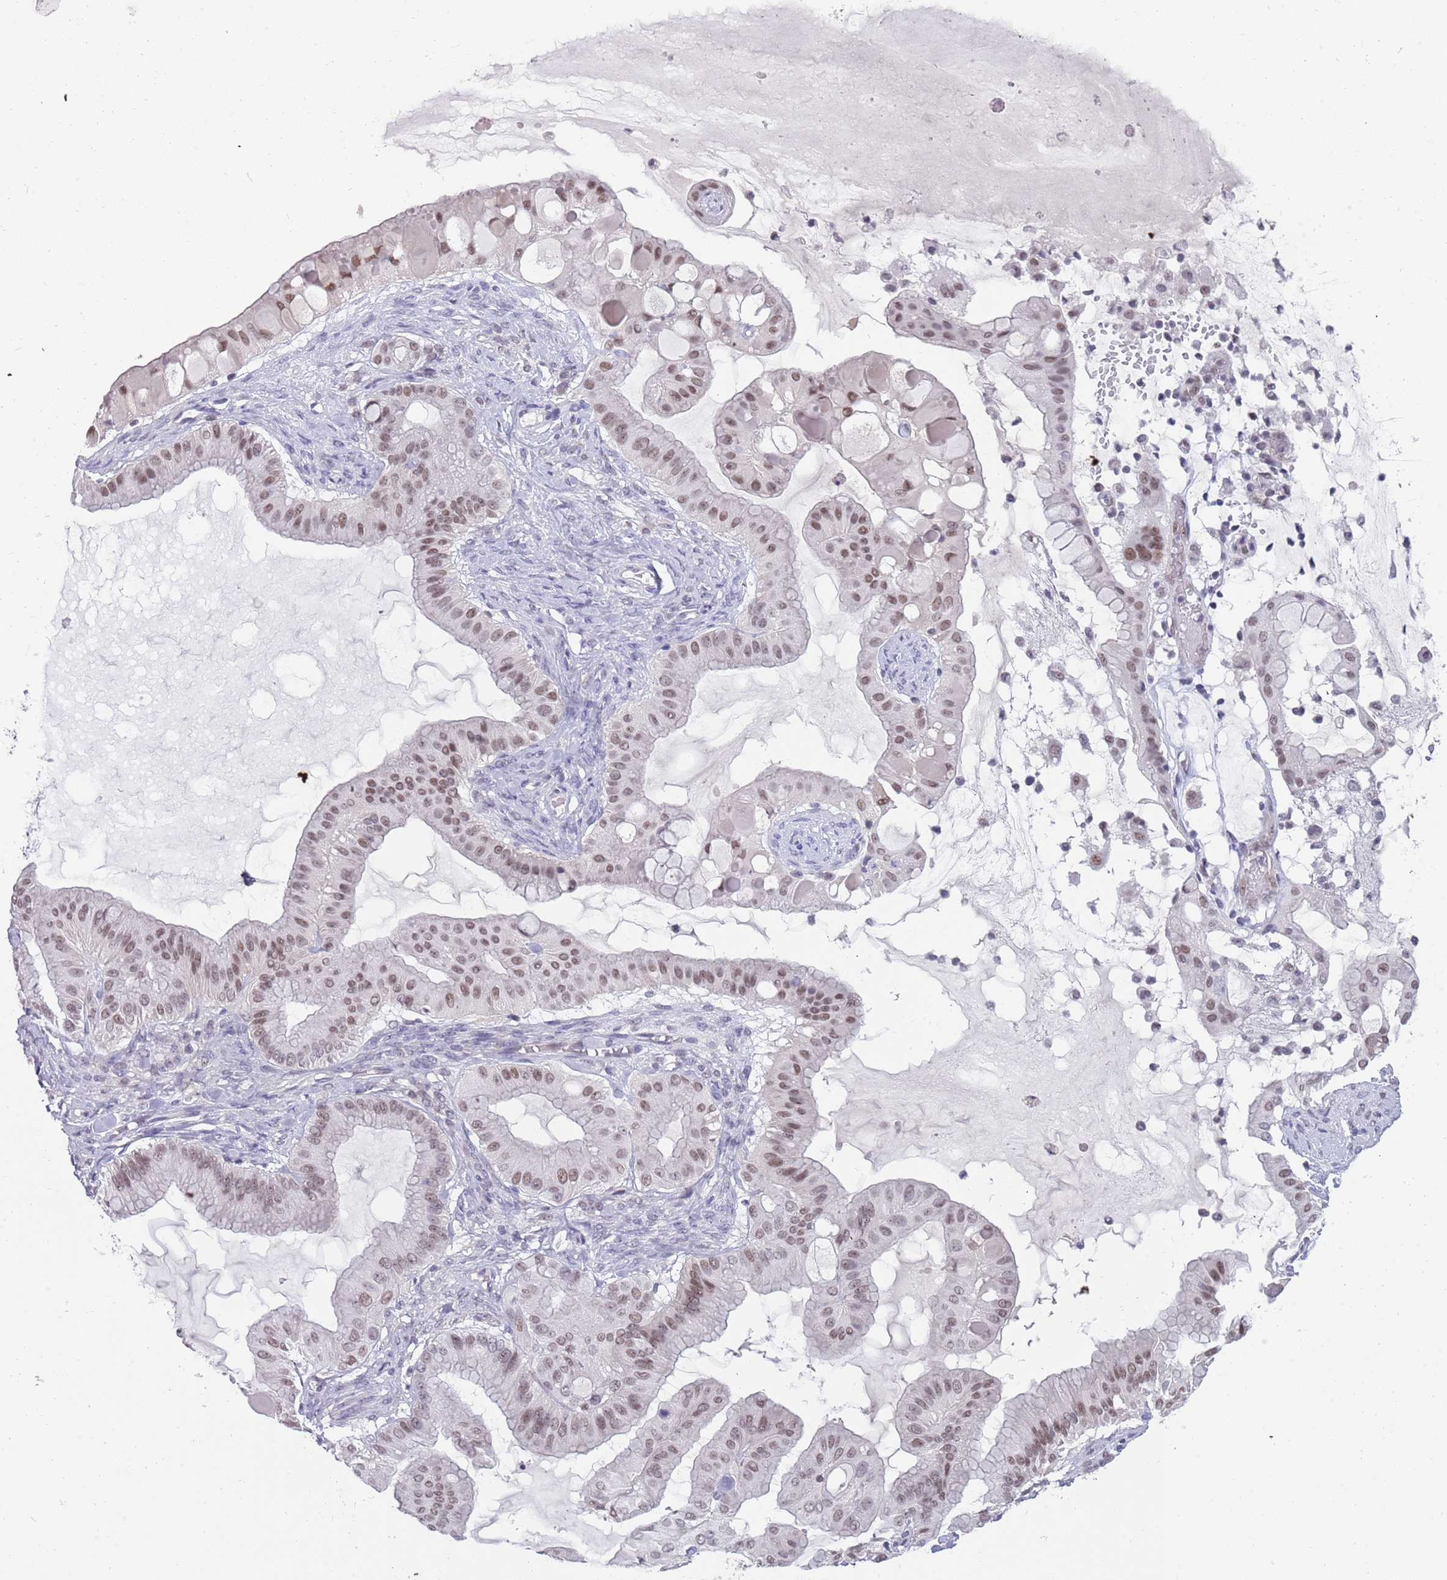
{"staining": {"intensity": "moderate", "quantity": ">75%", "location": "nuclear"}, "tissue": "ovarian cancer", "cell_type": "Tumor cells", "image_type": "cancer", "snomed": [{"axis": "morphology", "description": "Cystadenocarcinoma, mucinous, NOS"}, {"axis": "topography", "description": "Ovary"}], "caption": "Tumor cells demonstrate medium levels of moderate nuclear positivity in approximately >75% of cells in ovarian mucinous cystadenocarcinoma.", "gene": "SEPHS2", "patient": {"sex": "female", "age": 61}}